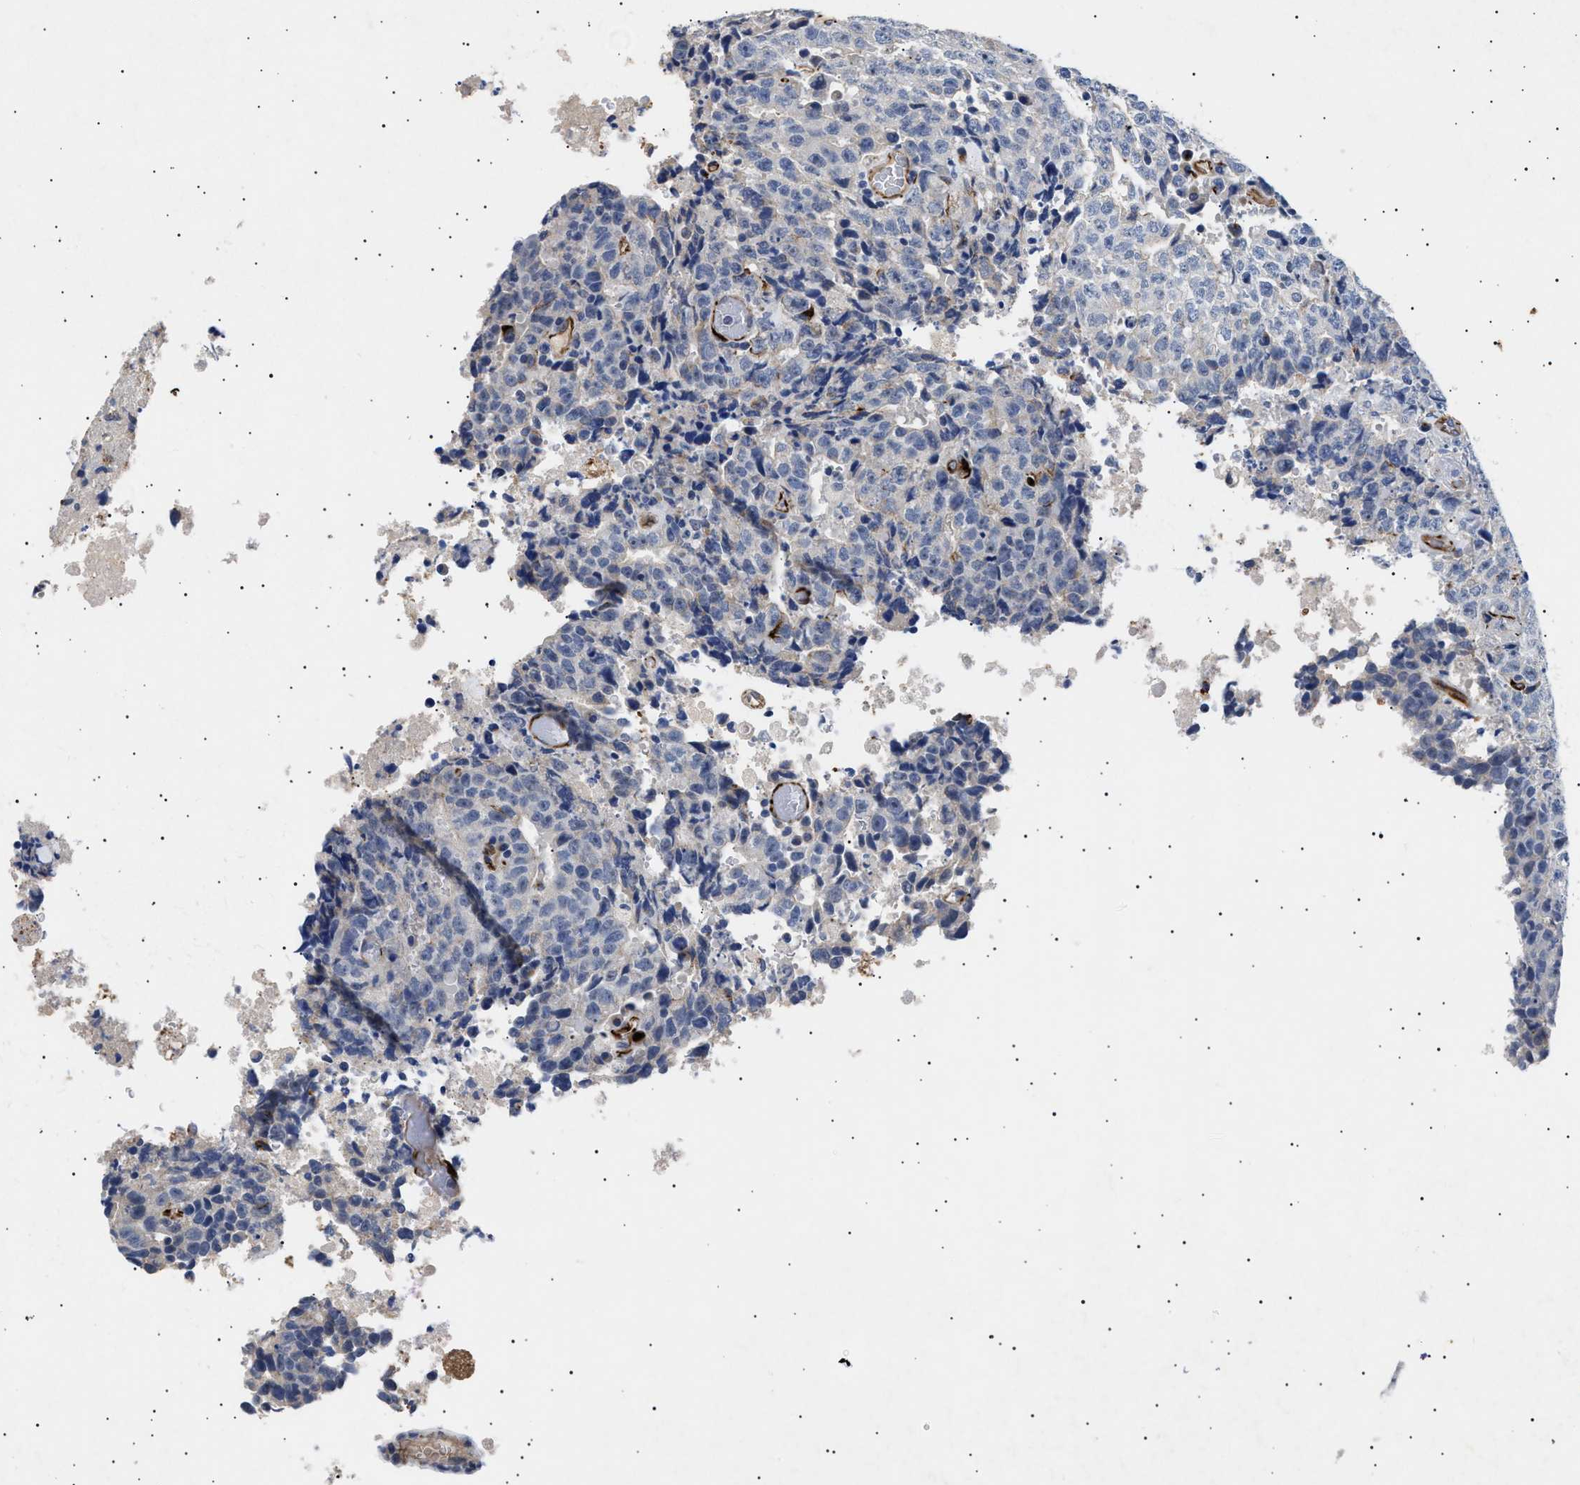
{"staining": {"intensity": "negative", "quantity": "none", "location": "none"}, "tissue": "testis cancer", "cell_type": "Tumor cells", "image_type": "cancer", "snomed": [{"axis": "morphology", "description": "Necrosis, NOS"}, {"axis": "morphology", "description": "Carcinoma, Embryonal, NOS"}, {"axis": "topography", "description": "Testis"}], "caption": "Tumor cells show no significant protein positivity in testis embryonal carcinoma.", "gene": "OLFML2A", "patient": {"sex": "male", "age": 19}}